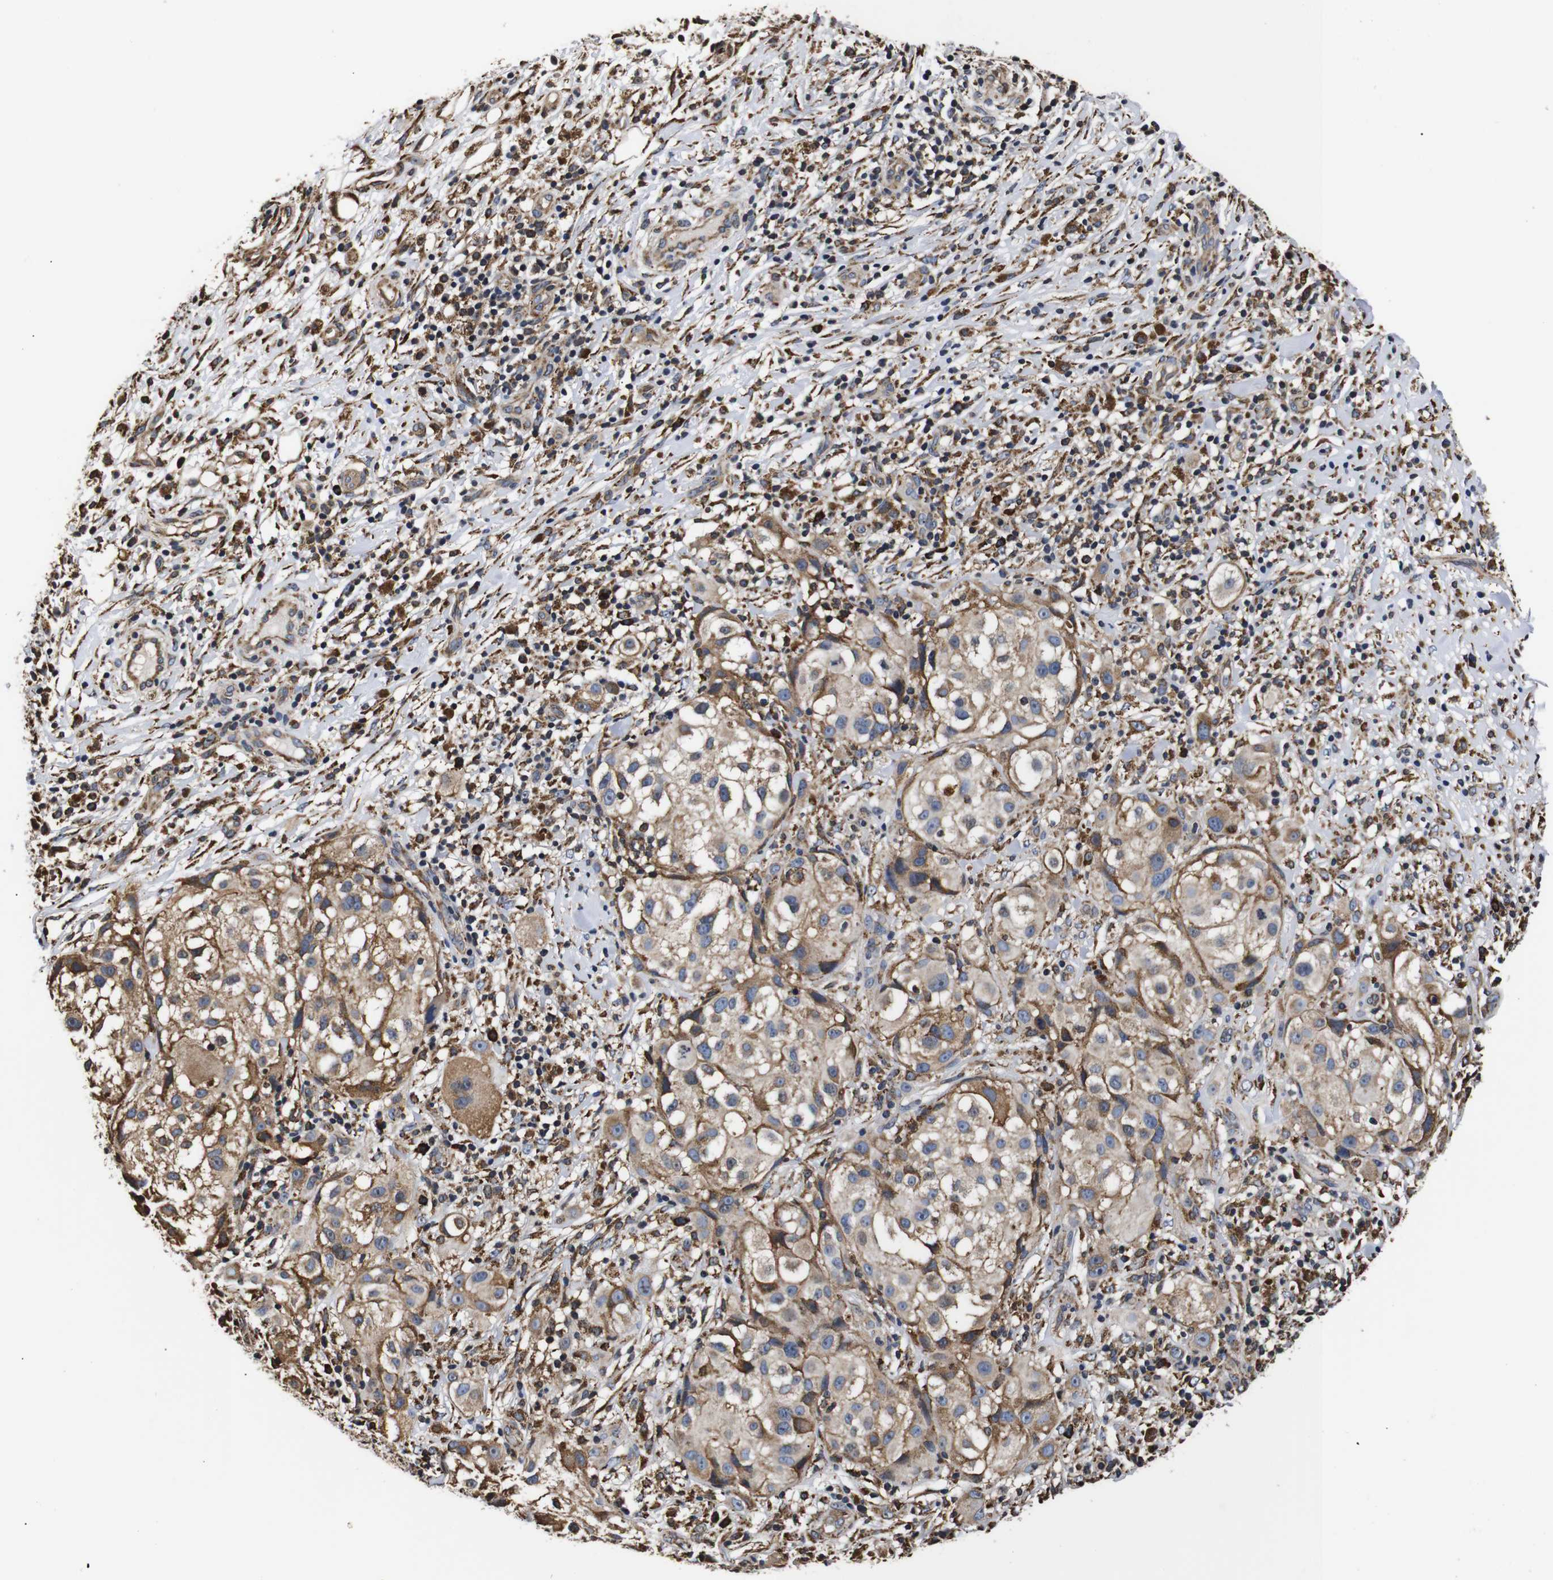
{"staining": {"intensity": "moderate", "quantity": ">75%", "location": "cytoplasmic/membranous"}, "tissue": "melanoma", "cell_type": "Tumor cells", "image_type": "cancer", "snomed": [{"axis": "morphology", "description": "Necrosis, NOS"}, {"axis": "morphology", "description": "Malignant melanoma, NOS"}, {"axis": "topography", "description": "Skin"}], "caption": "Protein expression analysis of melanoma exhibits moderate cytoplasmic/membranous positivity in about >75% of tumor cells. Ihc stains the protein of interest in brown and the nuclei are stained blue.", "gene": "HHIP", "patient": {"sex": "female", "age": 87}}